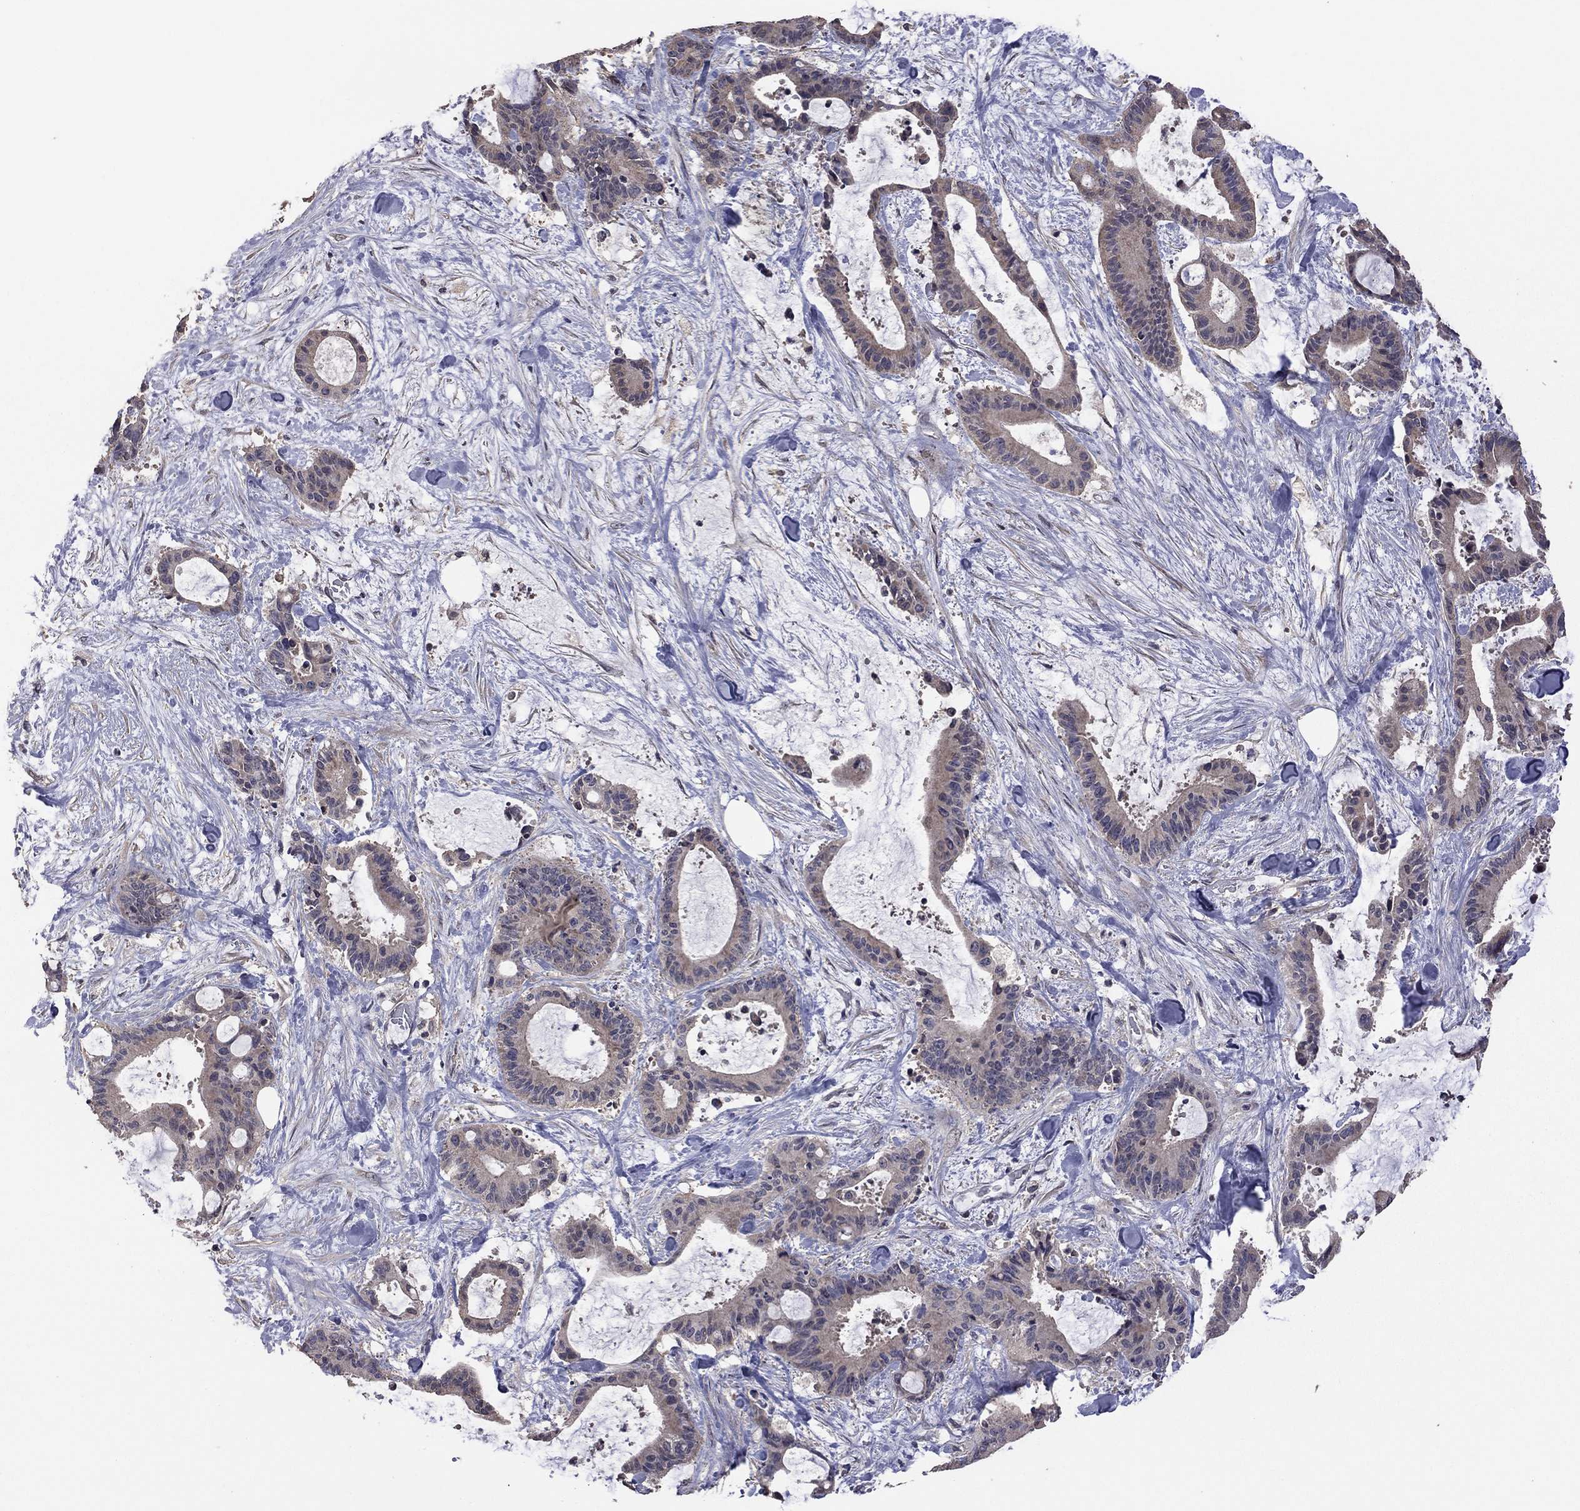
{"staining": {"intensity": "weak", "quantity": ">75%", "location": "cytoplasmic/membranous"}, "tissue": "liver cancer", "cell_type": "Tumor cells", "image_type": "cancer", "snomed": [{"axis": "morphology", "description": "Cholangiocarcinoma"}, {"axis": "topography", "description": "Liver"}], "caption": "IHC image of cholangiocarcinoma (liver) stained for a protein (brown), which exhibits low levels of weak cytoplasmic/membranous staining in approximately >75% of tumor cells.", "gene": "TSNARE1", "patient": {"sex": "female", "age": 73}}